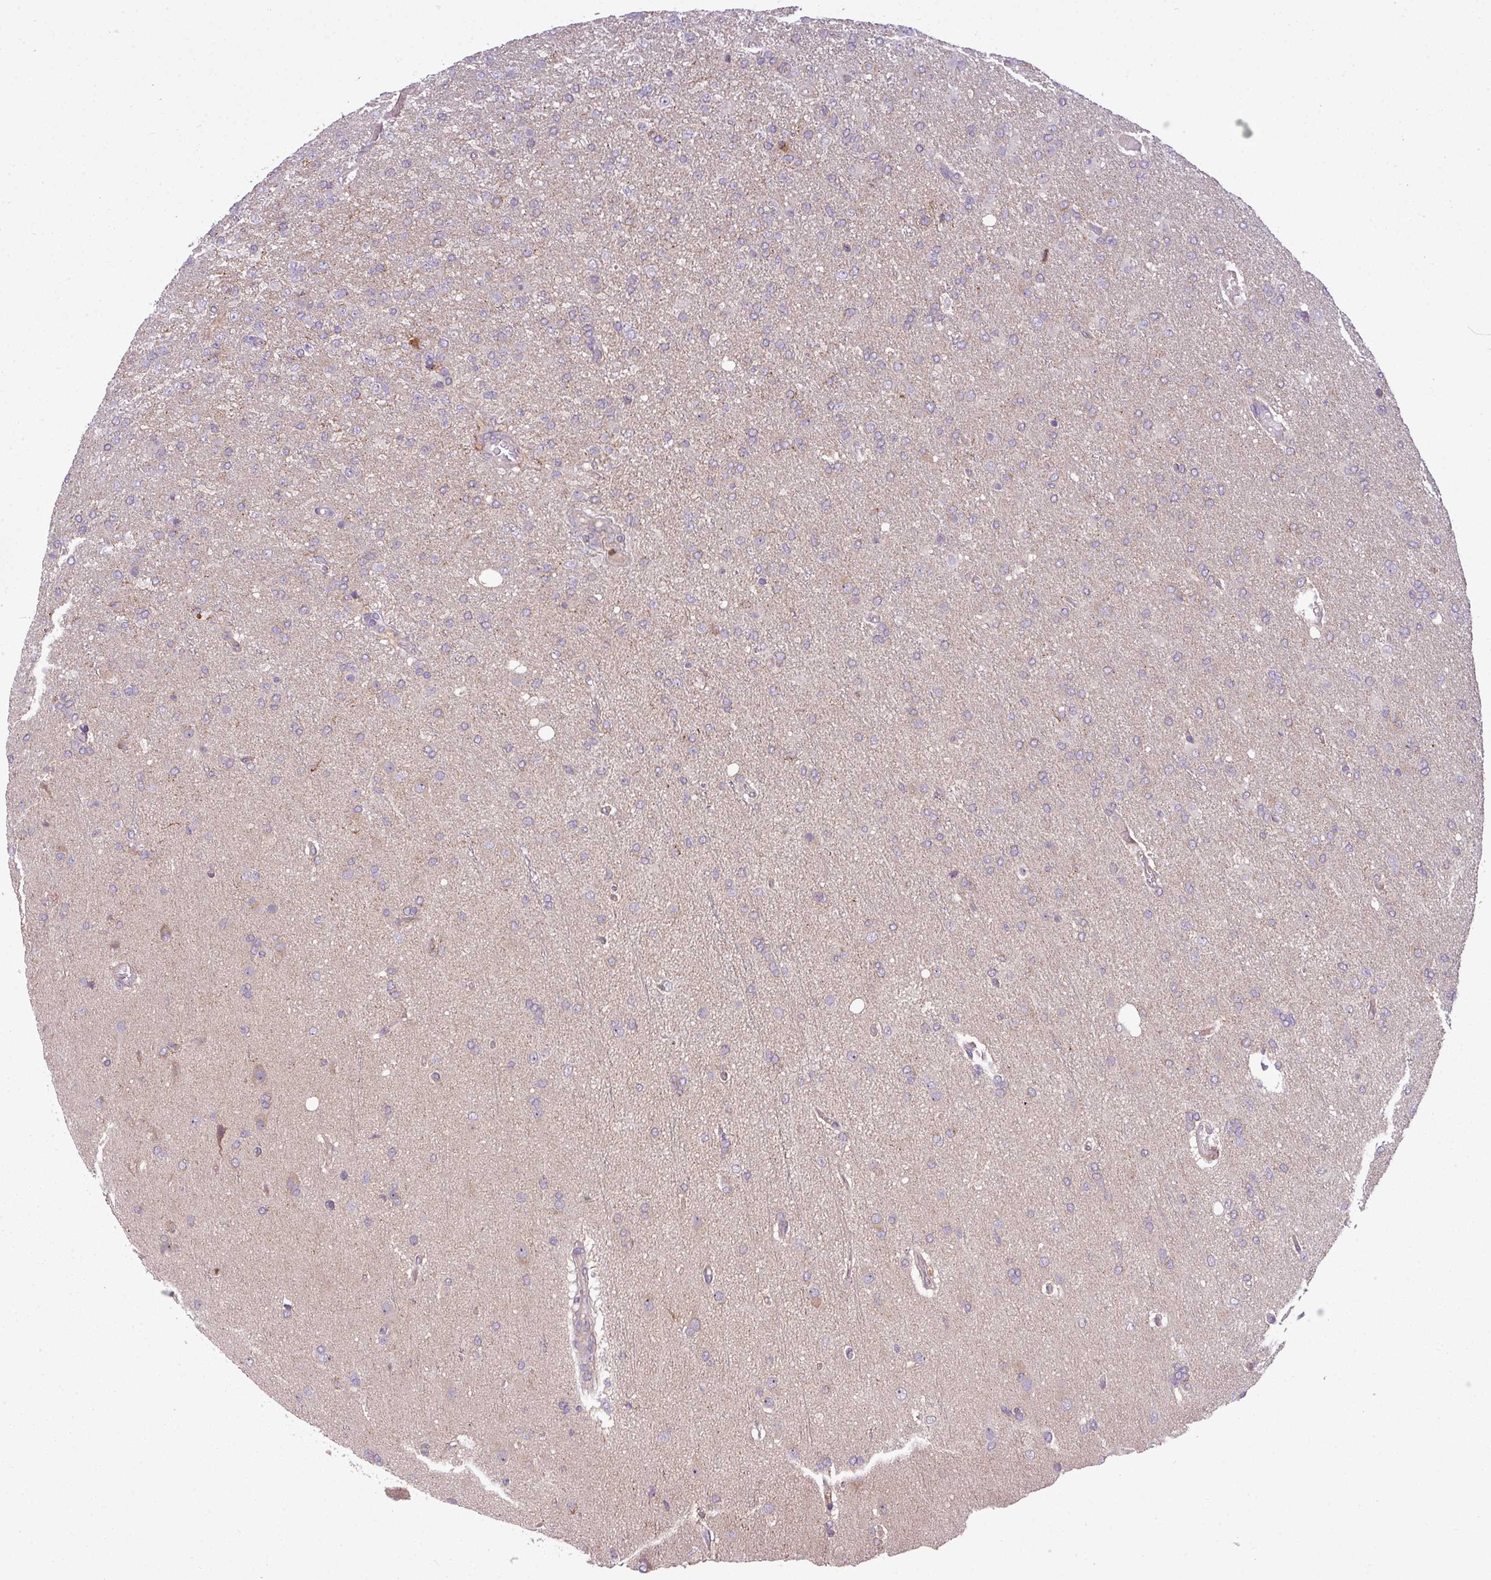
{"staining": {"intensity": "negative", "quantity": "none", "location": "none"}, "tissue": "glioma", "cell_type": "Tumor cells", "image_type": "cancer", "snomed": [{"axis": "morphology", "description": "Glioma, malignant, High grade"}, {"axis": "topography", "description": "Brain"}], "caption": "Photomicrograph shows no significant protein staining in tumor cells of malignant glioma (high-grade). (DAB IHC visualized using brightfield microscopy, high magnification).", "gene": "PAPLN", "patient": {"sex": "female", "age": 74}}